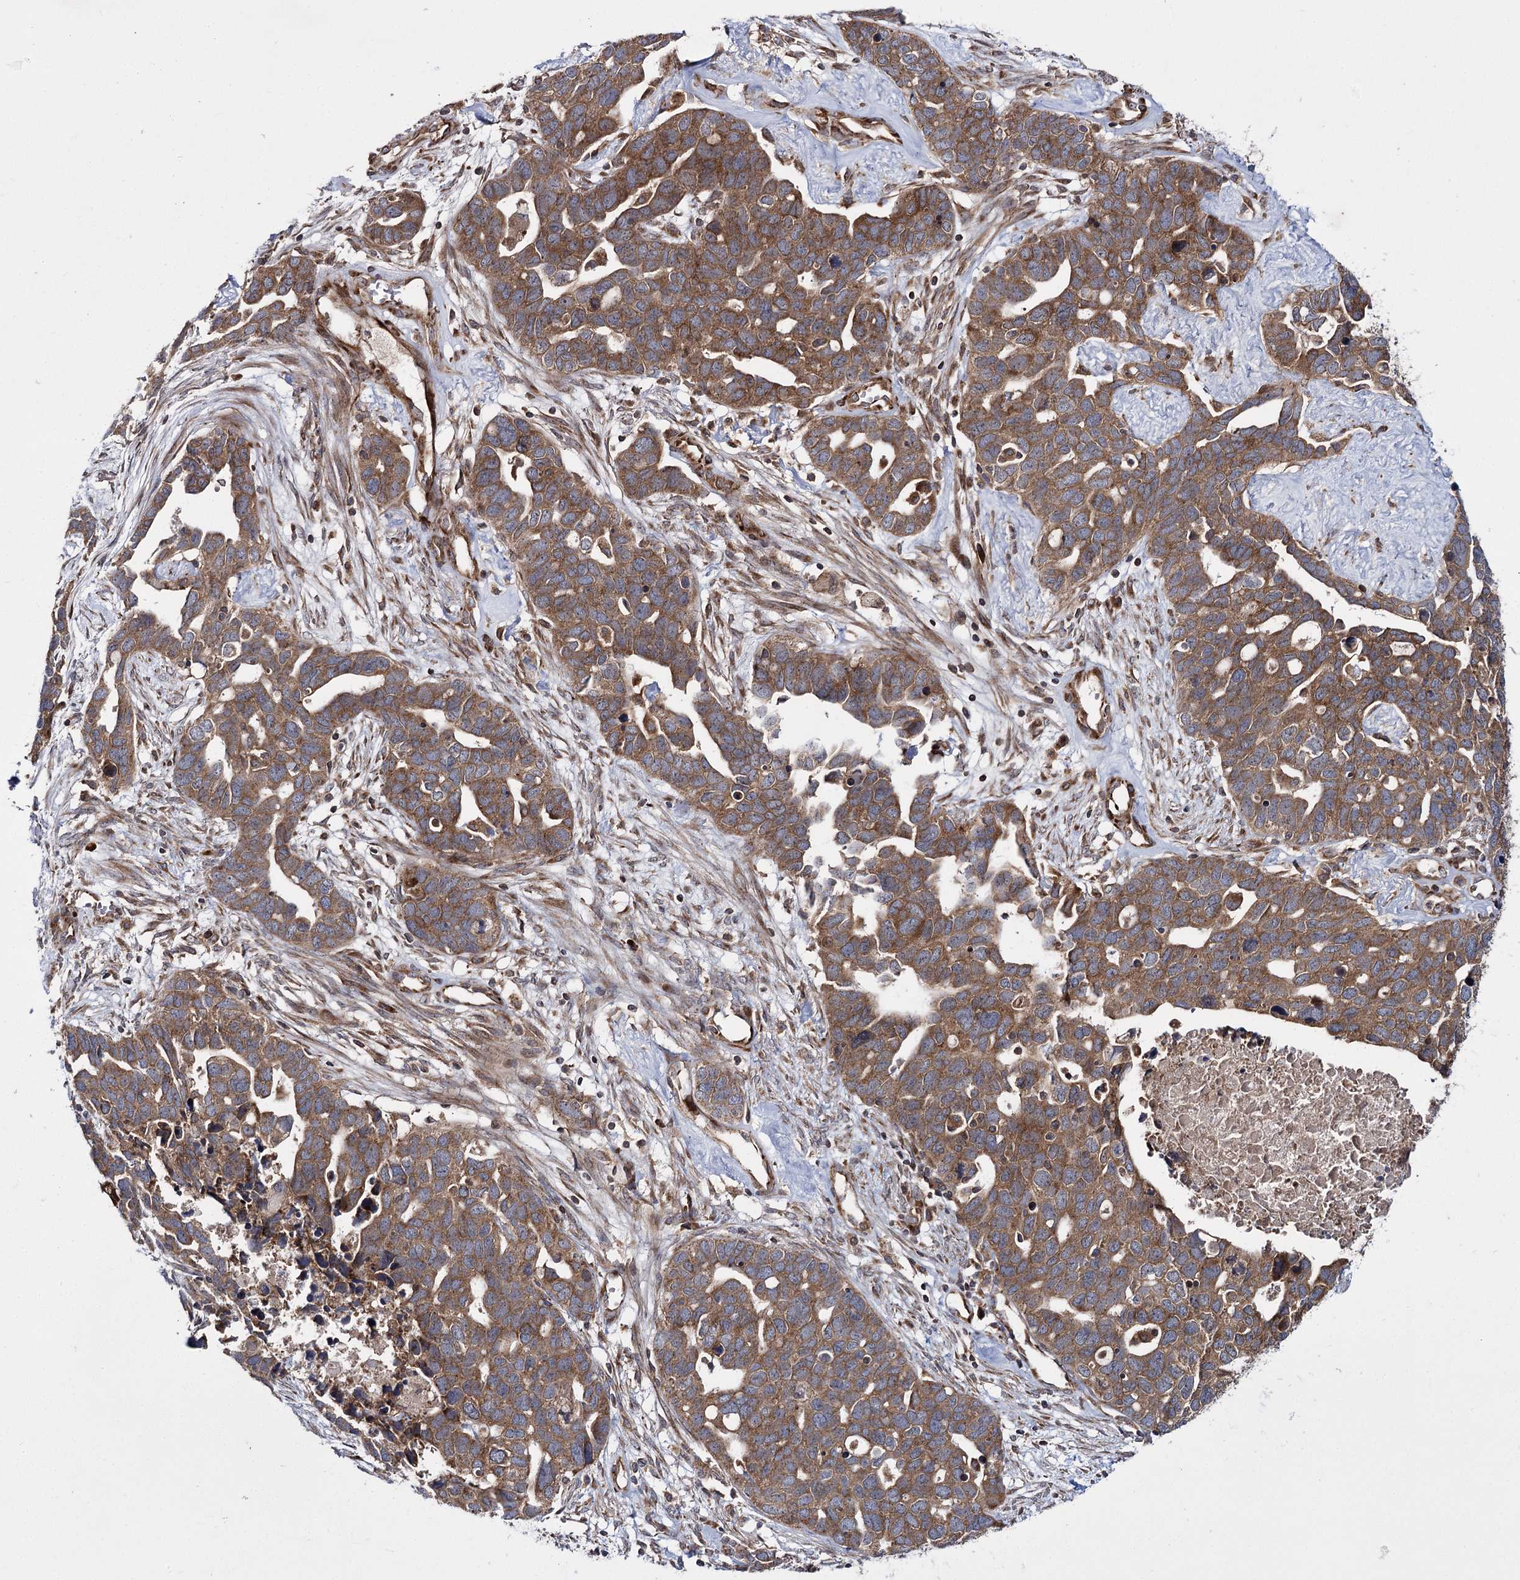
{"staining": {"intensity": "moderate", "quantity": ">75%", "location": "cytoplasmic/membranous"}, "tissue": "ovarian cancer", "cell_type": "Tumor cells", "image_type": "cancer", "snomed": [{"axis": "morphology", "description": "Cystadenocarcinoma, serous, NOS"}, {"axis": "topography", "description": "Ovary"}], "caption": "Immunohistochemistry histopathology image of ovarian serous cystadenocarcinoma stained for a protein (brown), which demonstrates medium levels of moderate cytoplasmic/membranous staining in about >75% of tumor cells.", "gene": "HECTD2", "patient": {"sex": "female", "age": 54}}